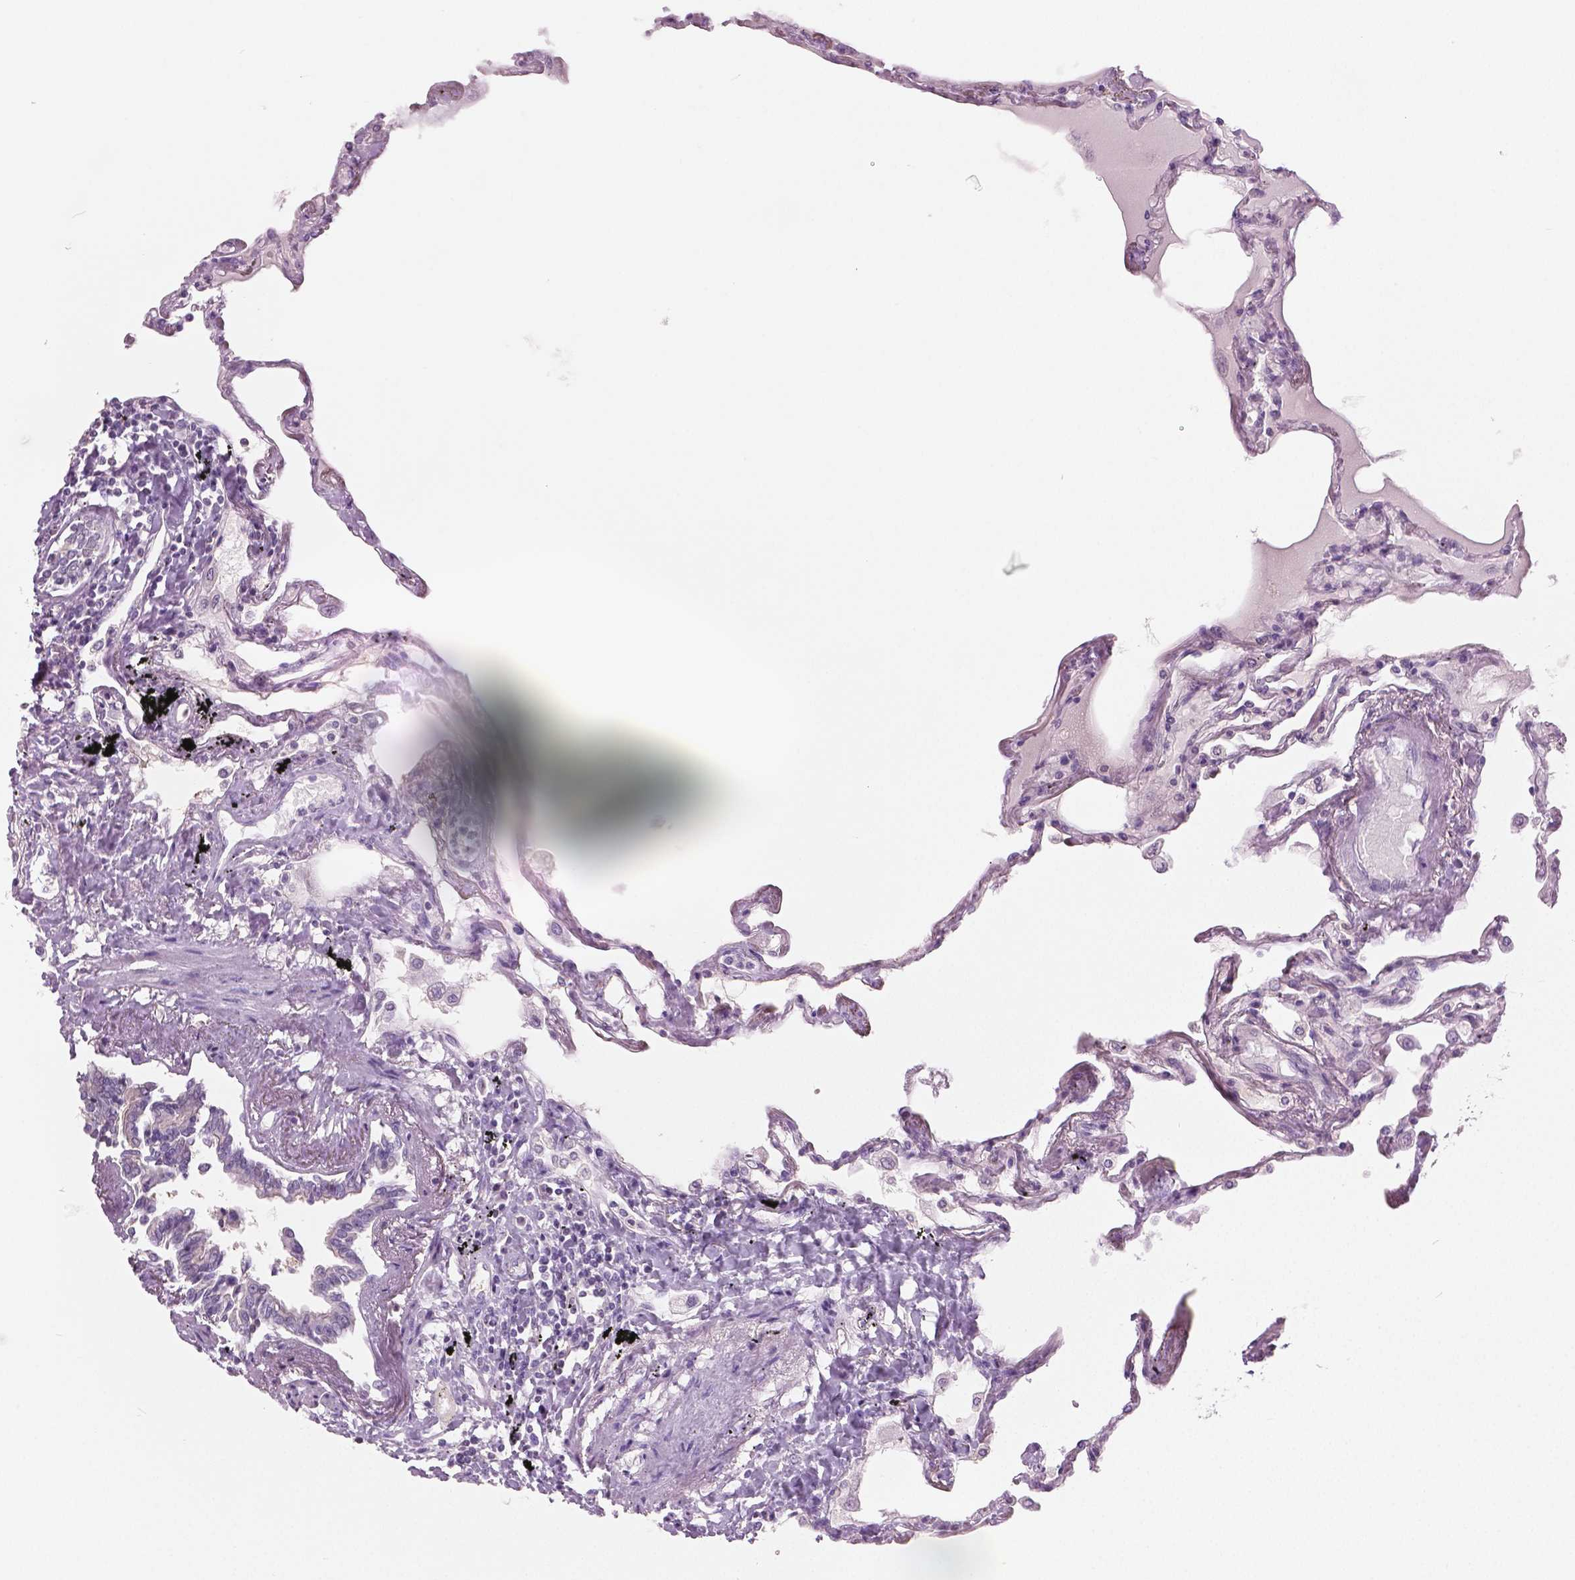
{"staining": {"intensity": "negative", "quantity": "none", "location": "none"}, "tissue": "lung", "cell_type": "Alveolar cells", "image_type": "normal", "snomed": [{"axis": "morphology", "description": "Normal tissue, NOS"}, {"axis": "morphology", "description": "Adenocarcinoma, NOS"}, {"axis": "topography", "description": "Cartilage tissue"}, {"axis": "topography", "description": "Lung"}], "caption": "Micrograph shows no protein expression in alveolar cells of unremarkable lung. (DAB IHC with hematoxylin counter stain).", "gene": "GALM", "patient": {"sex": "female", "age": 67}}